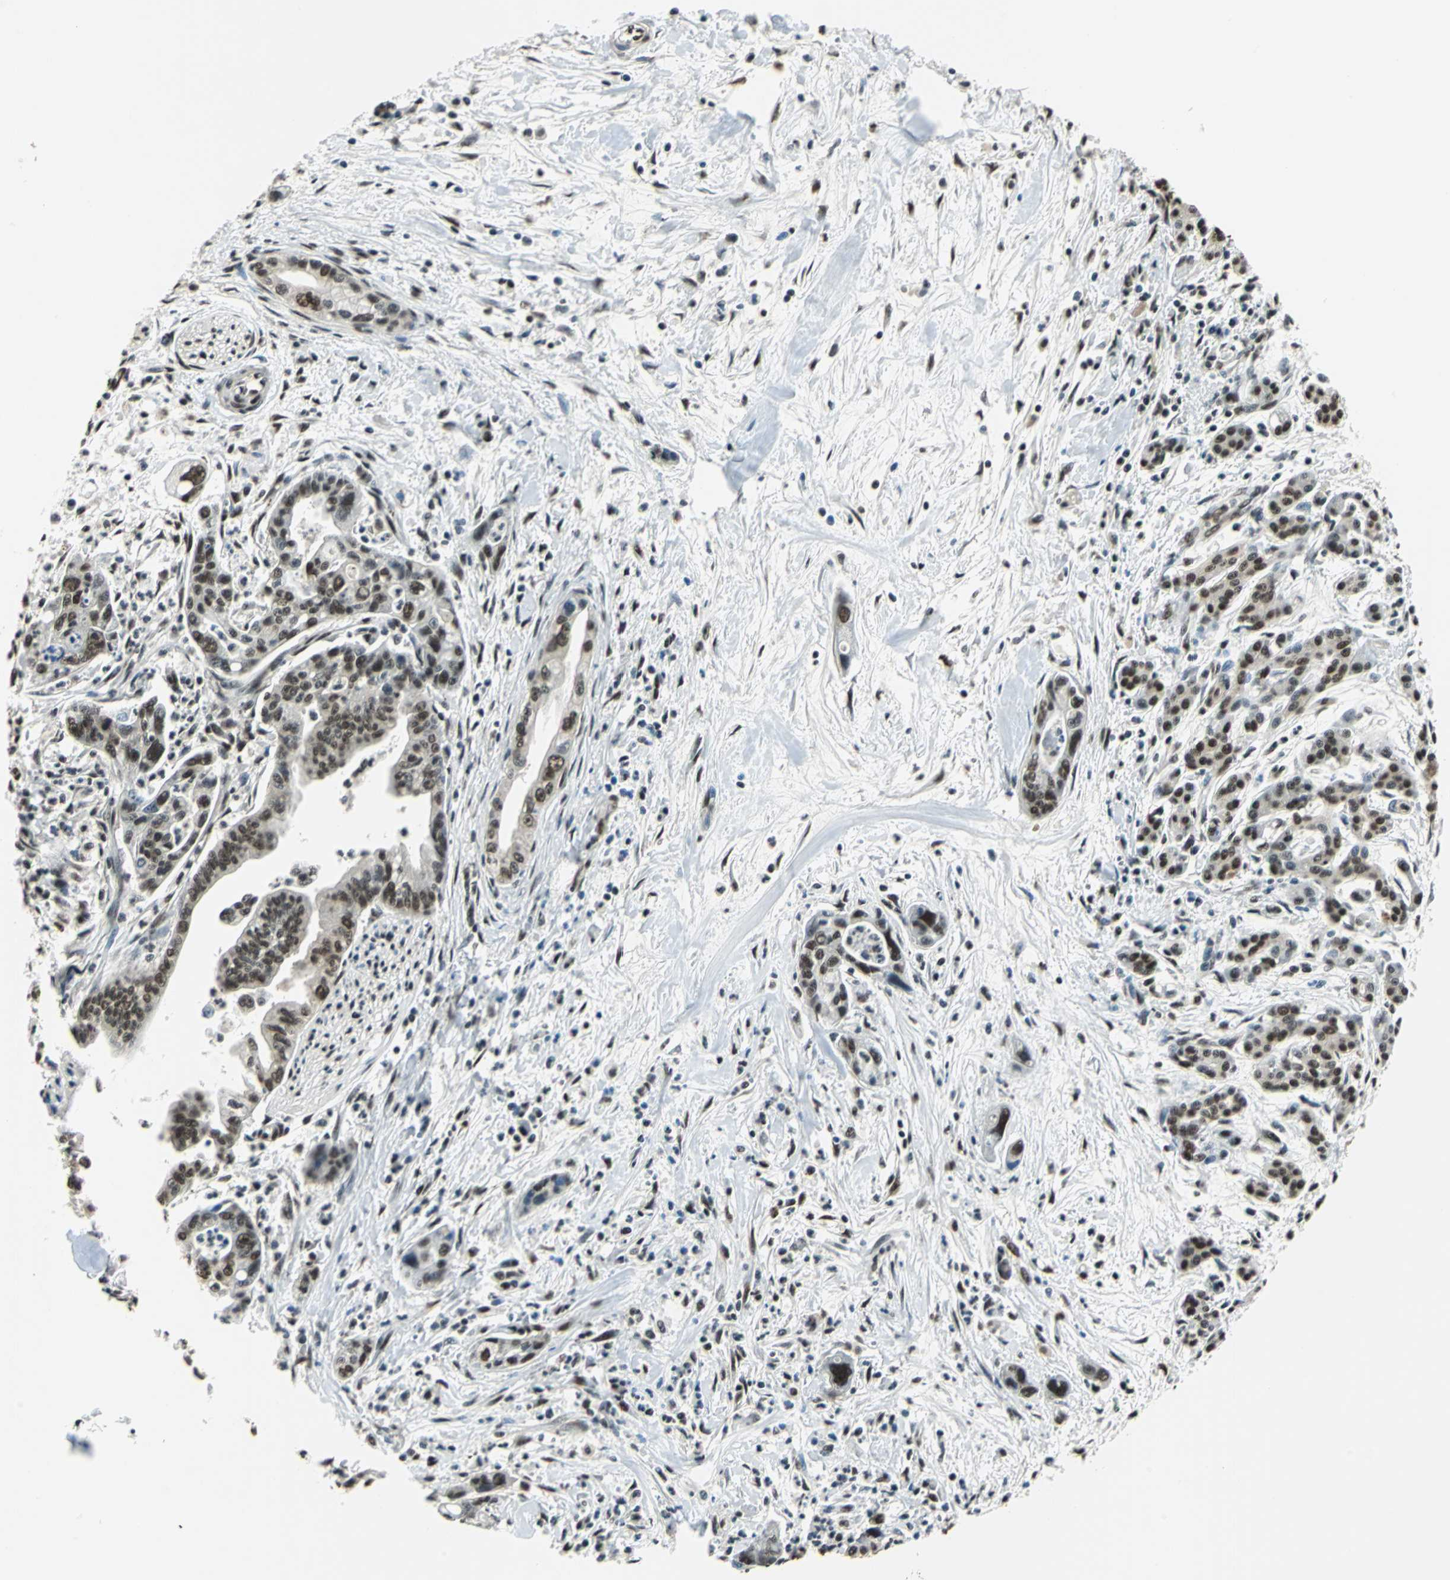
{"staining": {"intensity": "moderate", "quantity": ">75%", "location": "nuclear"}, "tissue": "pancreatic cancer", "cell_type": "Tumor cells", "image_type": "cancer", "snomed": [{"axis": "morphology", "description": "Adenocarcinoma, NOS"}, {"axis": "topography", "description": "Pancreas"}], "caption": "Protein expression analysis of adenocarcinoma (pancreatic) demonstrates moderate nuclear expression in approximately >75% of tumor cells.", "gene": "RBM14", "patient": {"sex": "male", "age": 70}}